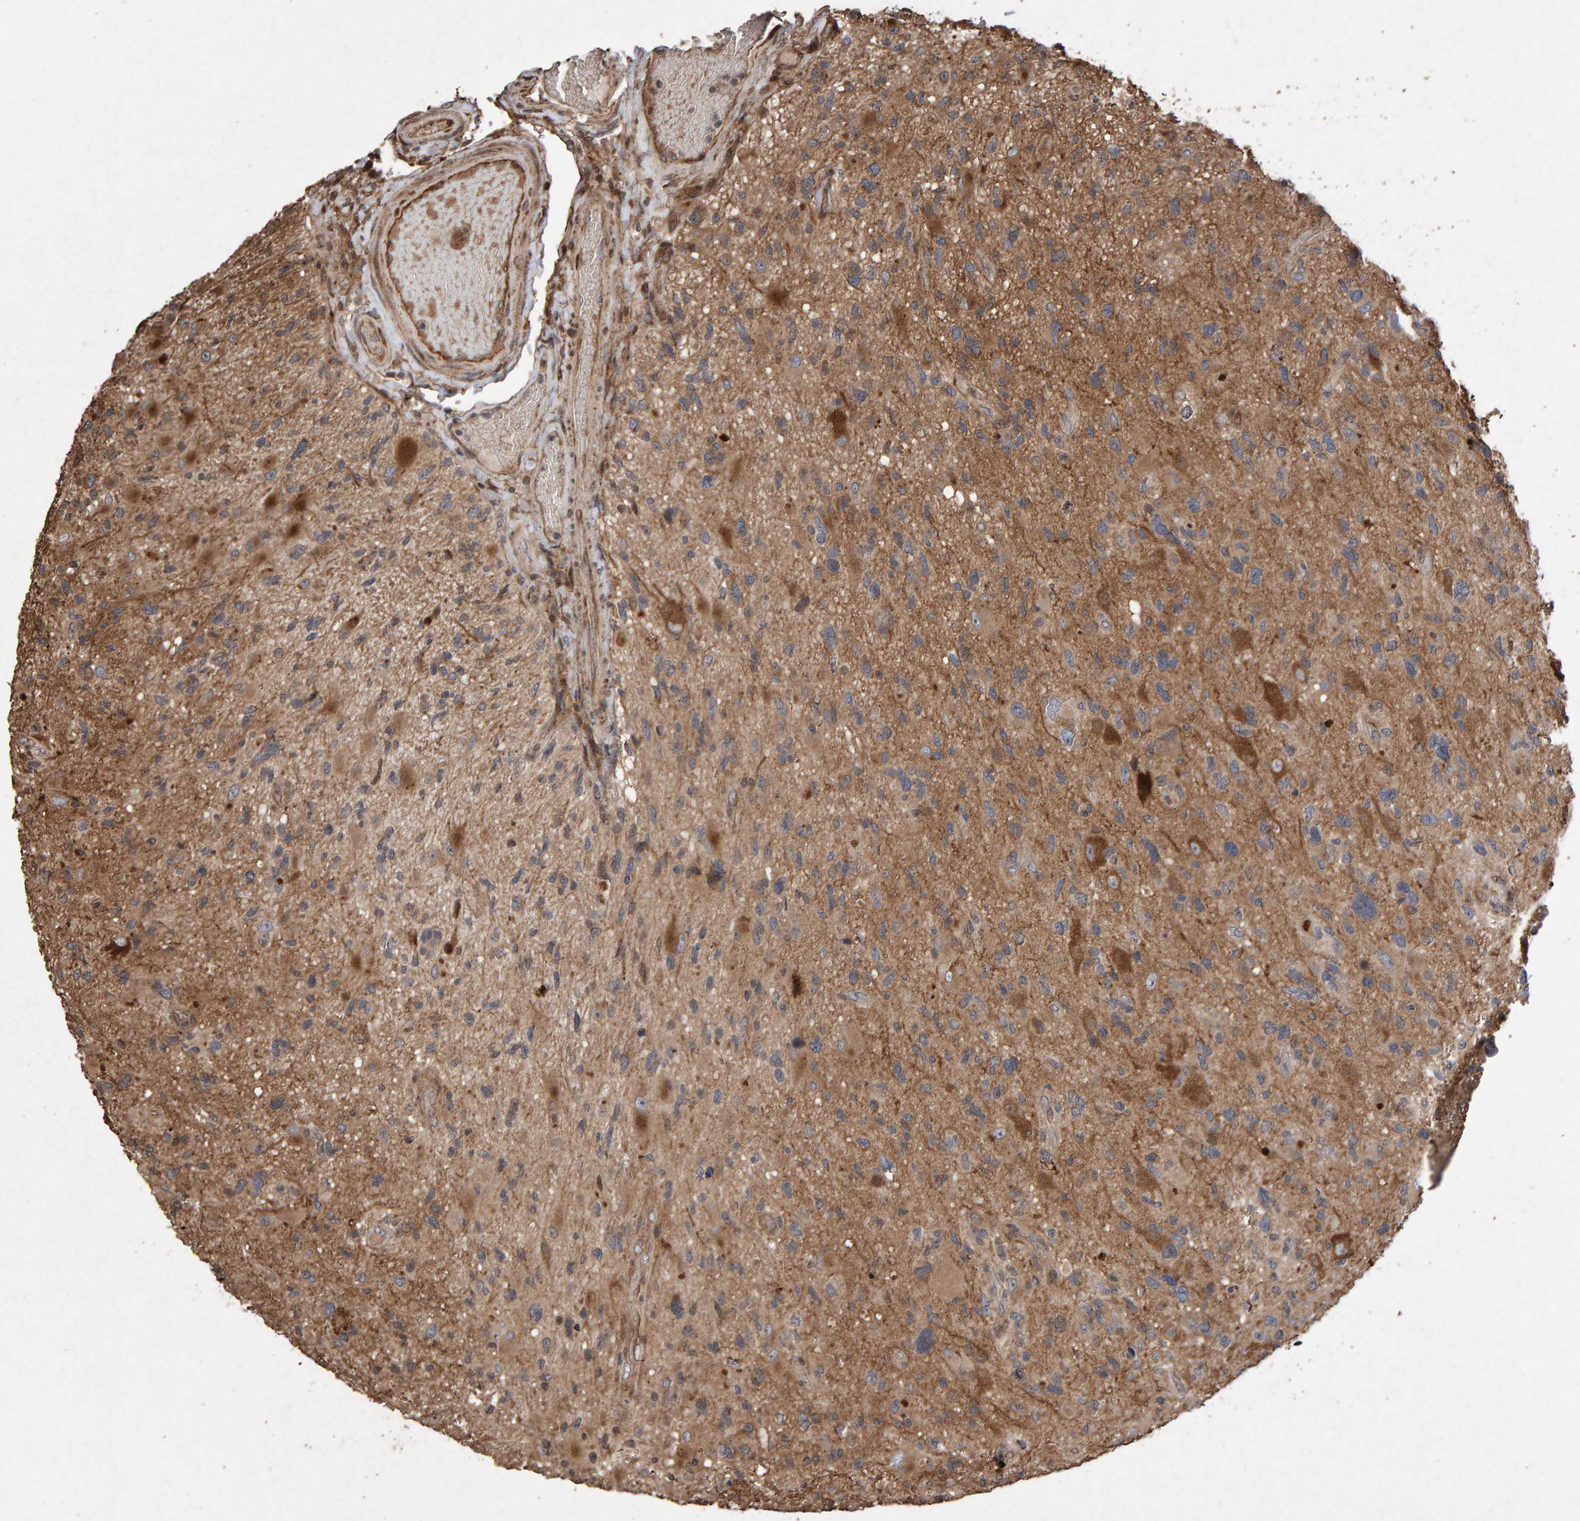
{"staining": {"intensity": "moderate", "quantity": ">75%", "location": "cytoplasmic/membranous"}, "tissue": "glioma", "cell_type": "Tumor cells", "image_type": "cancer", "snomed": [{"axis": "morphology", "description": "Glioma, malignant, High grade"}, {"axis": "topography", "description": "Brain"}], "caption": "Tumor cells demonstrate moderate cytoplasmic/membranous expression in approximately >75% of cells in glioma.", "gene": "OSBP2", "patient": {"sex": "male", "age": 33}}